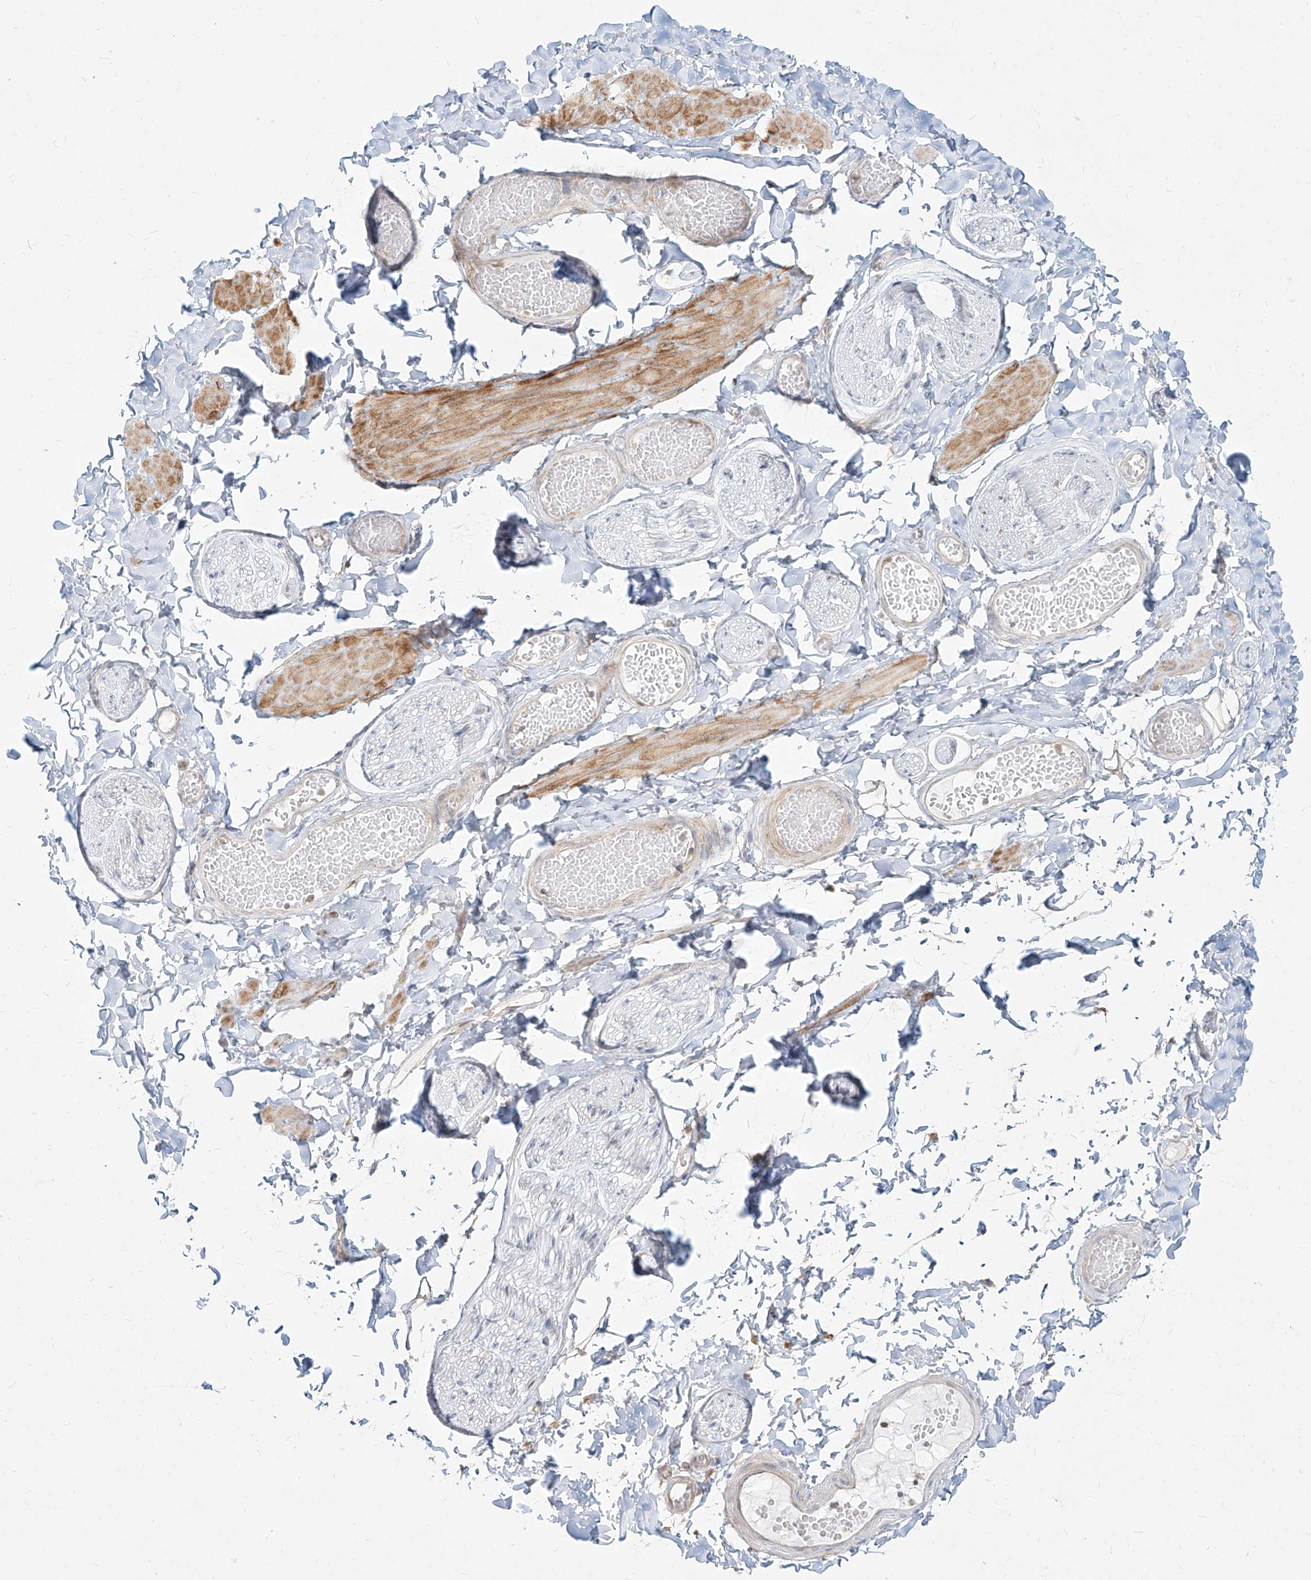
{"staining": {"intensity": "negative", "quantity": "none", "location": "none"}, "tissue": "adipose tissue", "cell_type": "Adipocytes", "image_type": "normal", "snomed": [{"axis": "morphology", "description": "Normal tissue, NOS"}, {"axis": "topography", "description": "Adipose tissue"}, {"axis": "topography", "description": "Vascular tissue"}, {"axis": "topography", "description": "Peripheral nerve tissue"}], "caption": "Adipose tissue stained for a protein using immunohistochemistry demonstrates no positivity adipocytes.", "gene": "SLC2A12", "patient": {"sex": "male", "age": 25}}